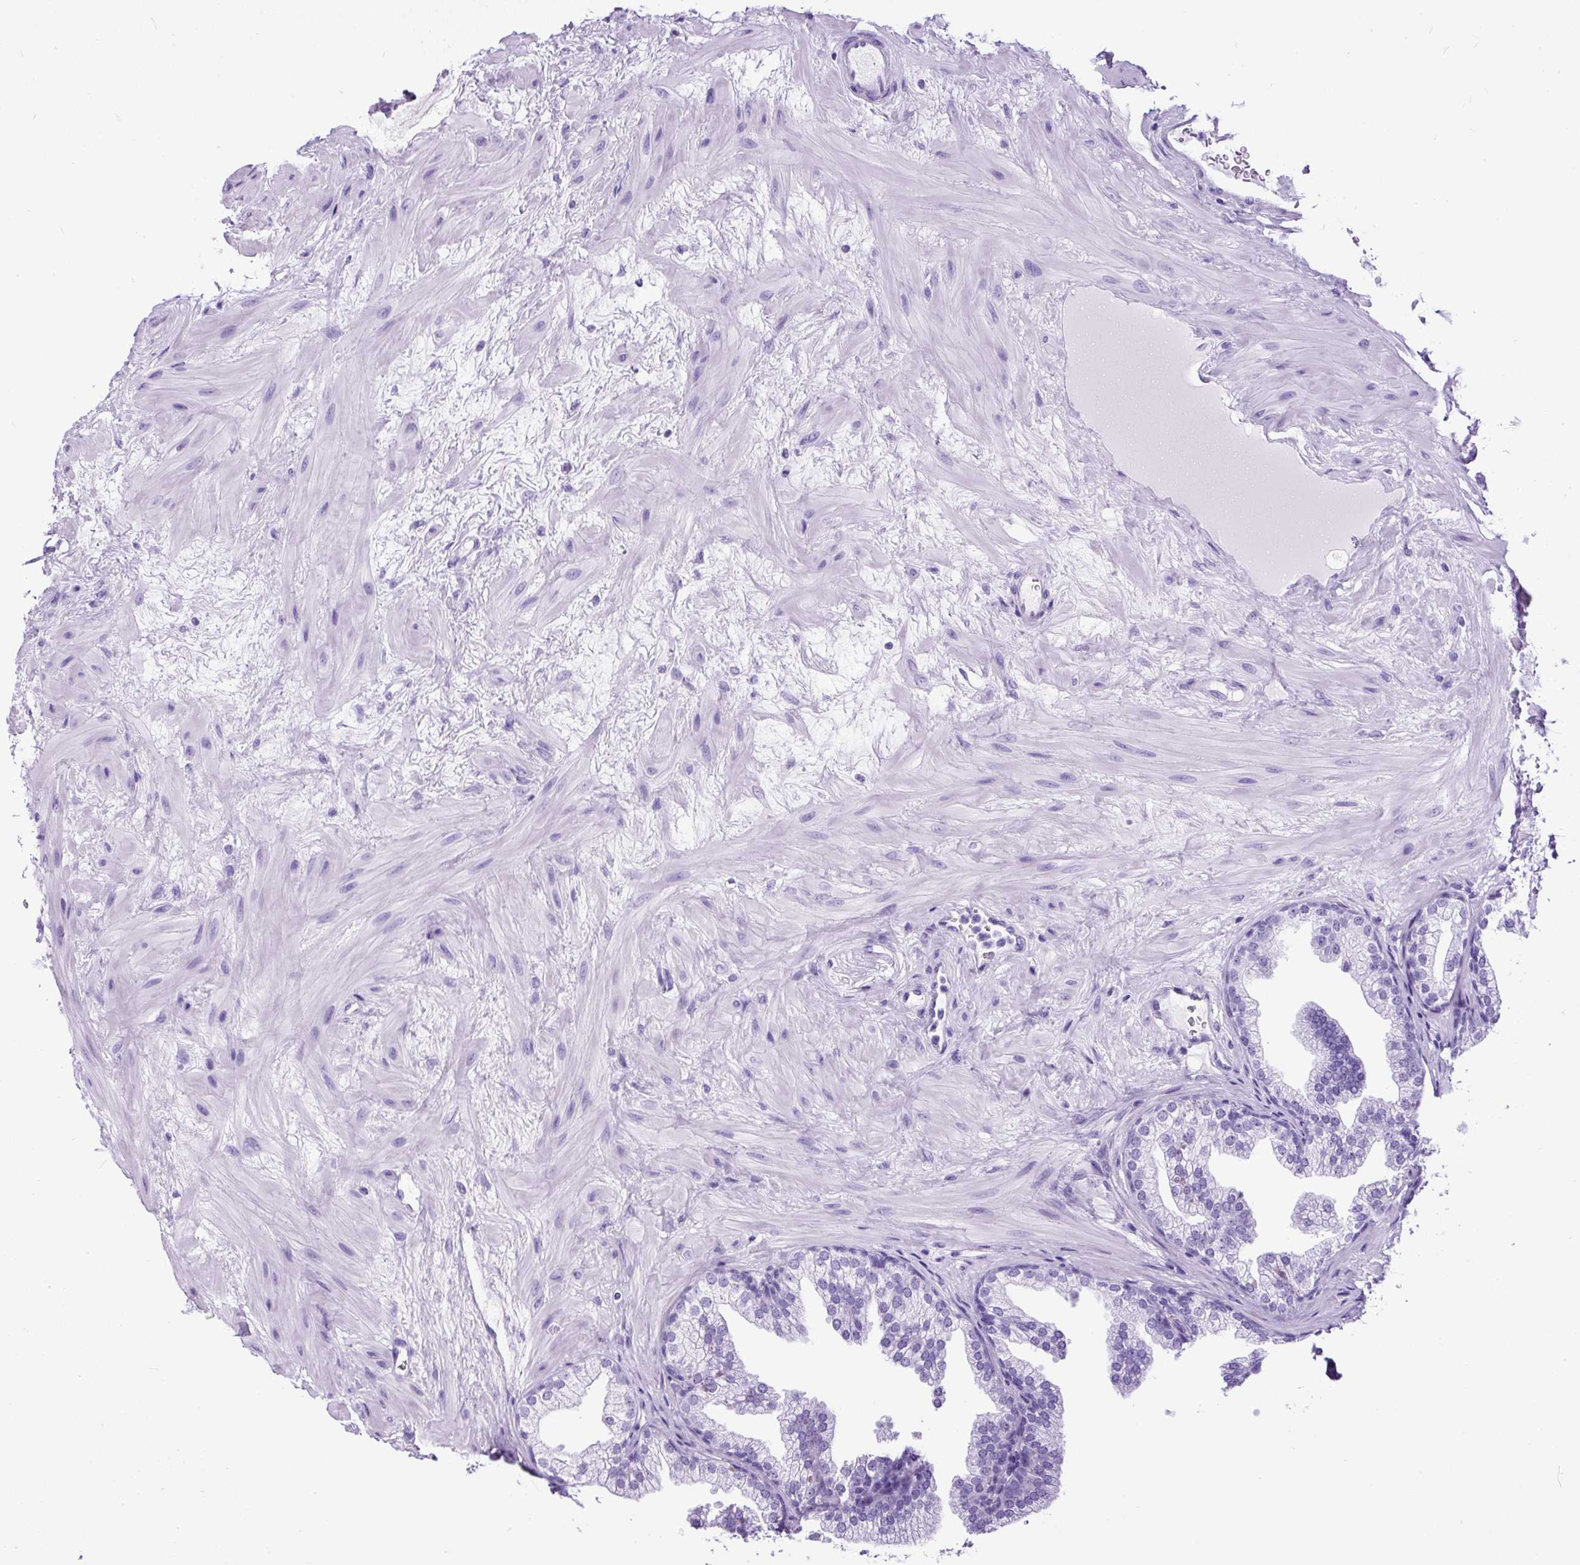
{"staining": {"intensity": "negative", "quantity": "none", "location": "none"}, "tissue": "prostate", "cell_type": "Glandular cells", "image_type": "normal", "snomed": [{"axis": "morphology", "description": "Normal tissue, NOS"}, {"axis": "topography", "description": "Prostate"}], "caption": "High power microscopy micrograph of an immunohistochemistry (IHC) photomicrograph of unremarkable prostate, revealing no significant staining in glandular cells. The staining is performed using DAB brown chromogen with nuclei counter-stained in using hematoxylin.", "gene": "CEL", "patient": {"sex": "male", "age": 37}}